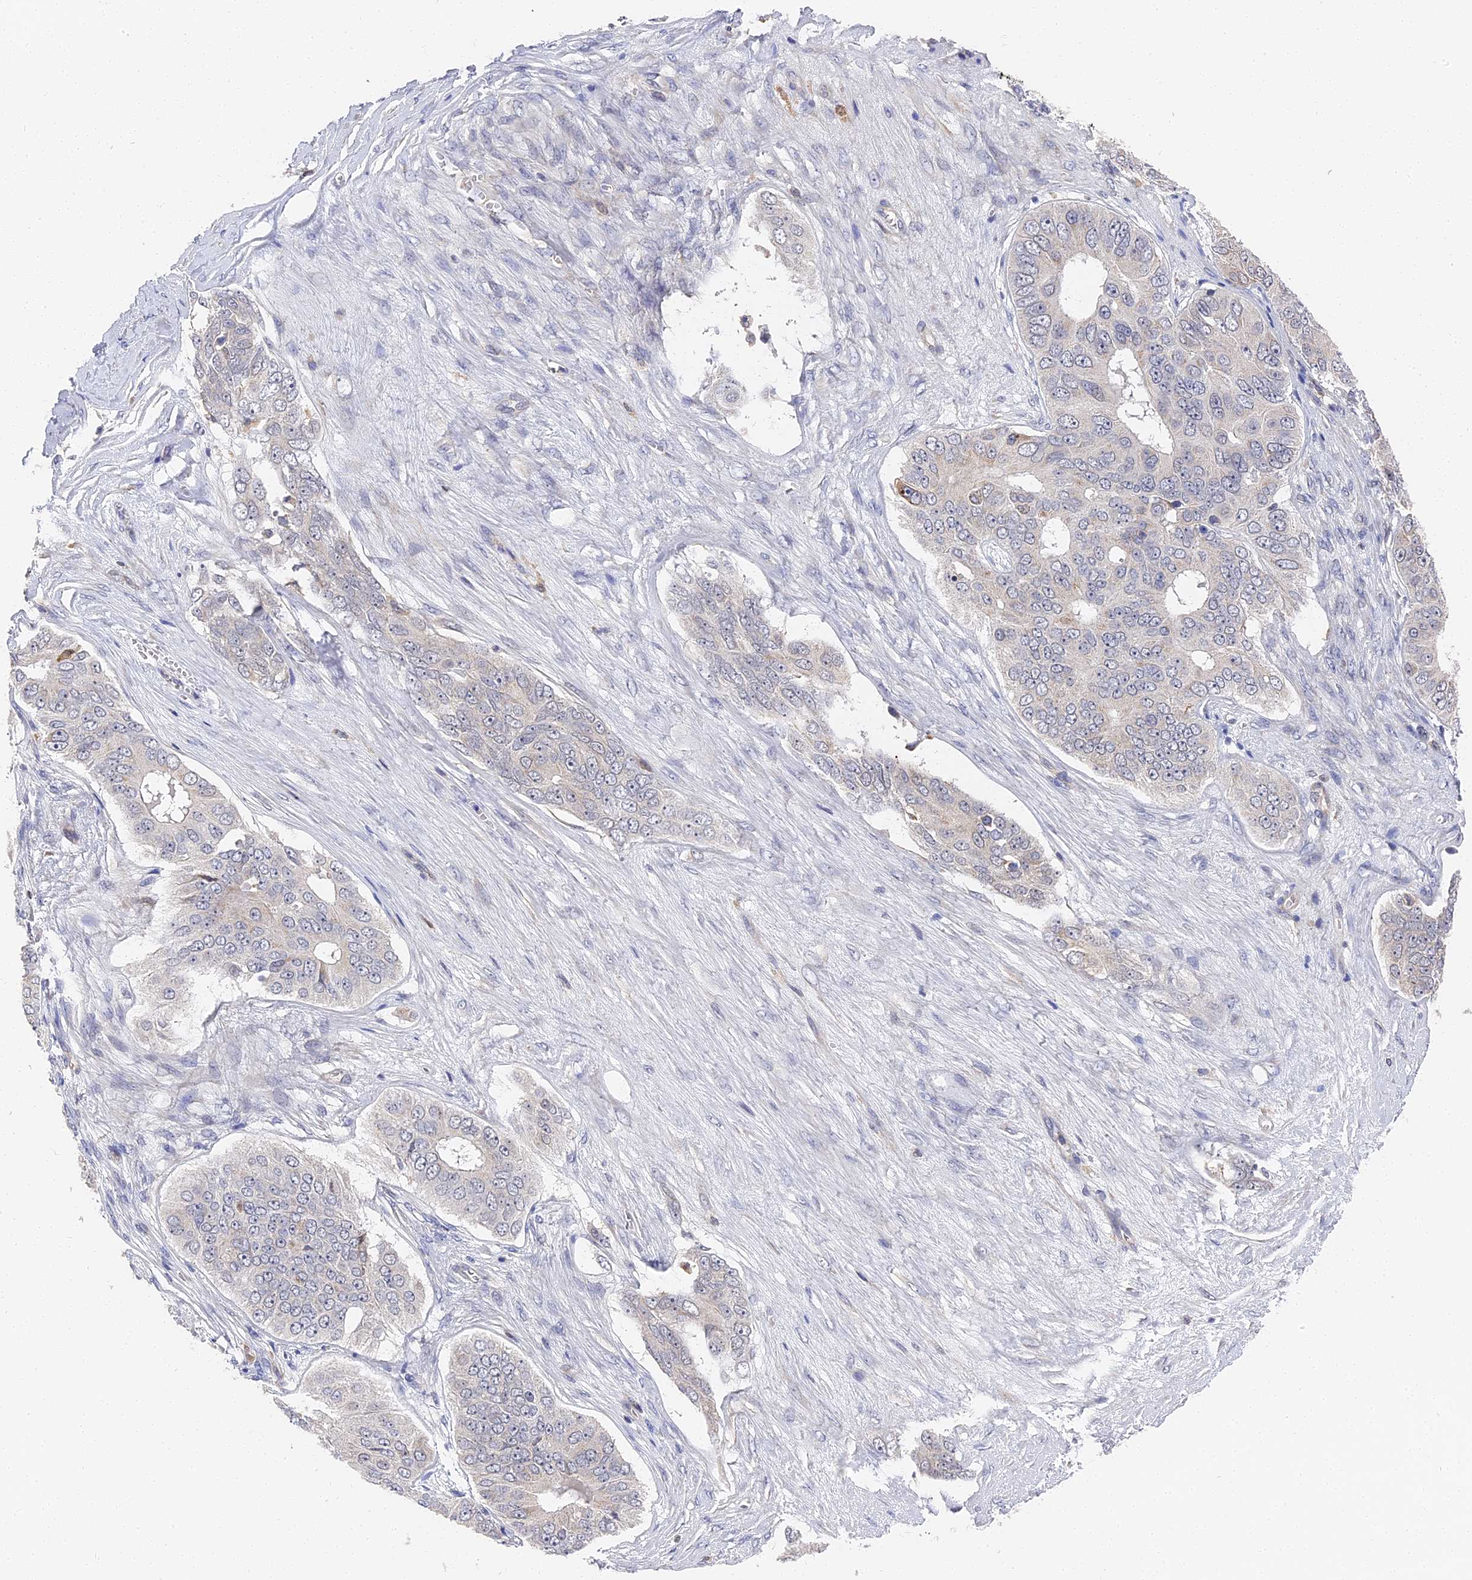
{"staining": {"intensity": "negative", "quantity": "none", "location": "none"}, "tissue": "ovarian cancer", "cell_type": "Tumor cells", "image_type": "cancer", "snomed": [{"axis": "morphology", "description": "Carcinoma, endometroid"}, {"axis": "topography", "description": "Ovary"}], "caption": "Human ovarian cancer (endometroid carcinoma) stained for a protein using IHC reveals no staining in tumor cells.", "gene": "CCDC113", "patient": {"sex": "female", "age": 51}}